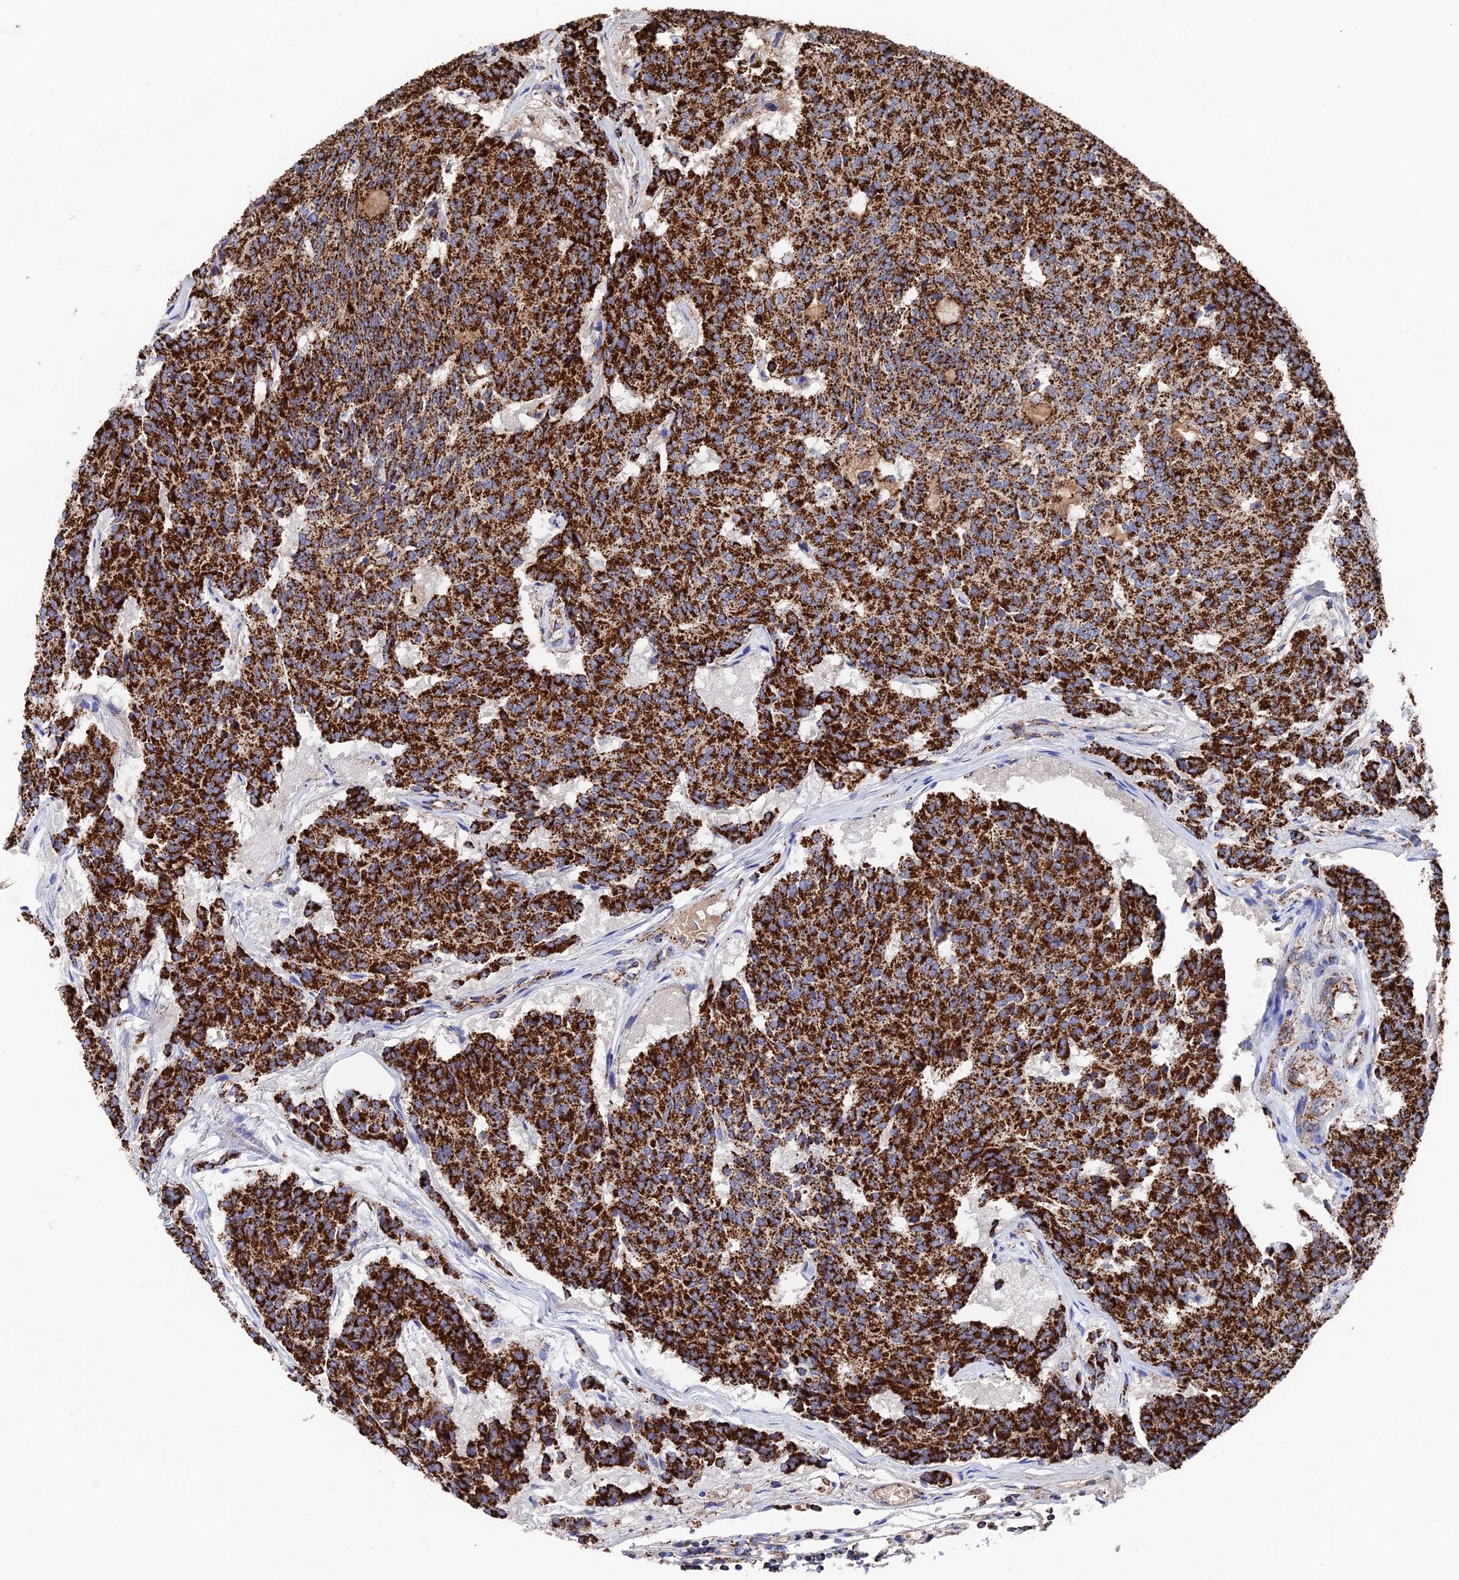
{"staining": {"intensity": "strong", "quantity": ">75%", "location": "cytoplasmic/membranous"}, "tissue": "carcinoid", "cell_type": "Tumor cells", "image_type": "cancer", "snomed": [{"axis": "morphology", "description": "Carcinoid, malignant, NOS"}, {"axis": "topography", "description": "Pancreas"}], "caption": "Carcinoid stained with DAB immunohistochemistry exhibits high levels of strong cytoplasmic/membranous positivity in approximately >75% of tumor cells.", "gene": "HAUS8", "patient": {"sex": "female", "age": 54}}